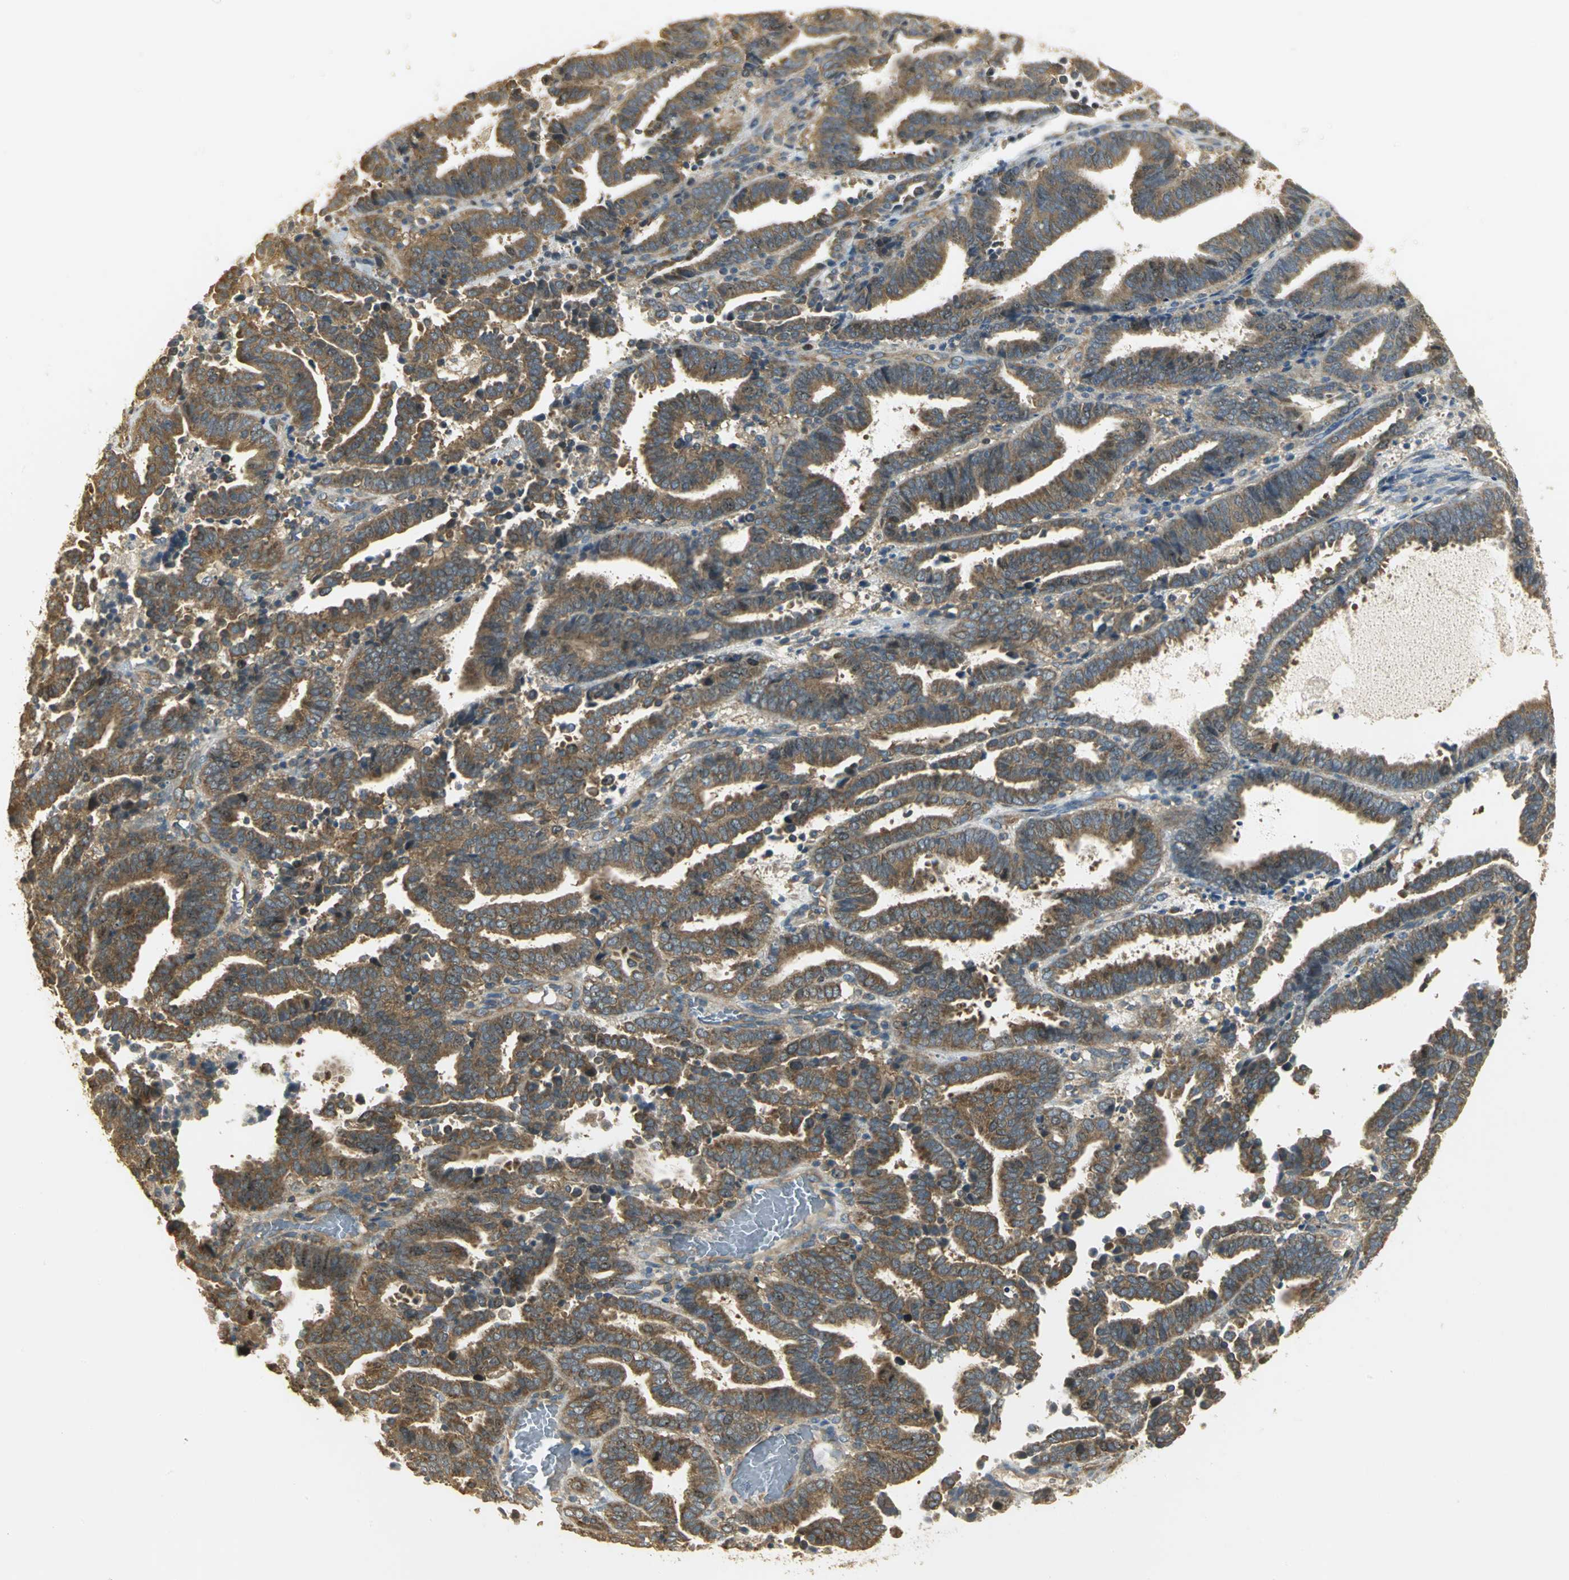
{"staining": {"intensity": "moderate", "quantity": ">75%", "location": "cytoplasmic/membranous"}, "tissue": "endometrial cancer", "cell_type": "Tumor cells", "image_type": "cancer", "snomed": [{"axis": "morphology", "description": "Adenocarcinoma, NOS"}, {"axis": "topography", "description": "Uterus"}], "caption": "Immunohistochemistry (DAB) staining of human endometrial cancer (adenocarcinoma) reveals moderate cytoplasmic/membranous protein staining in about >75% of tumor cells. Nuclei are stained in blue.", "gene": "RARS1", "patient": {"sex": "female", "age": 83}}